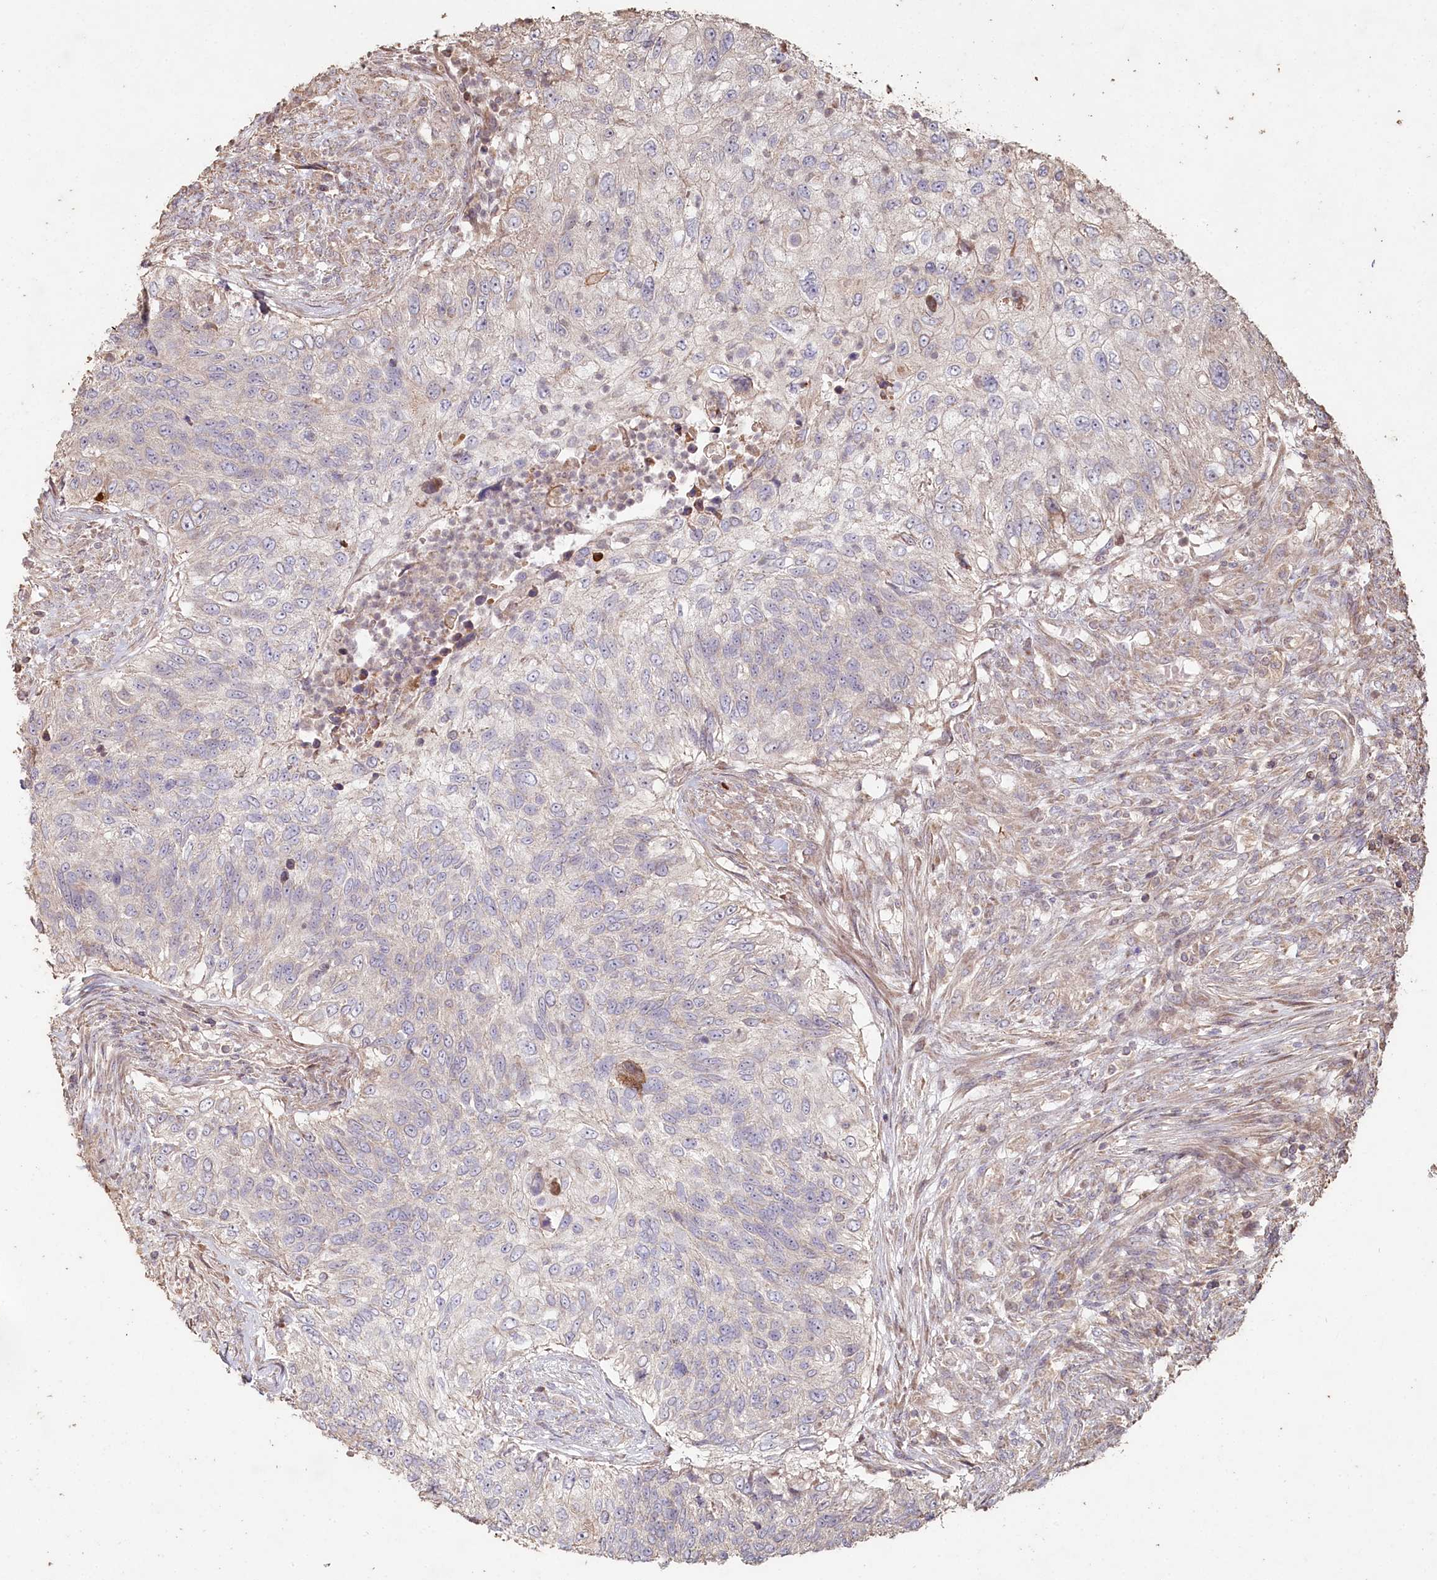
{"staining": {"intensity": "negative", "quantity": "none", "location": "none"}, "tissue": "urothelial cancer", "cell_type": "Tumor cells", "image_type": "cancer", "snomed": [{"axis": "morphology", "description": "Urothelial carcinoma, High grade"}, {"axis": "topography", "description": "Urinary bladder"}], "caption": "Histopathology image shows no significant protein expression in tumor cells of high-grade urothelial carcinoma. (DAB (3,3'-diaminobenzidine) IHC with hematoxylin counter stain).", "gene": "HAL", "patient": {"sex": "female", "age": 60}}